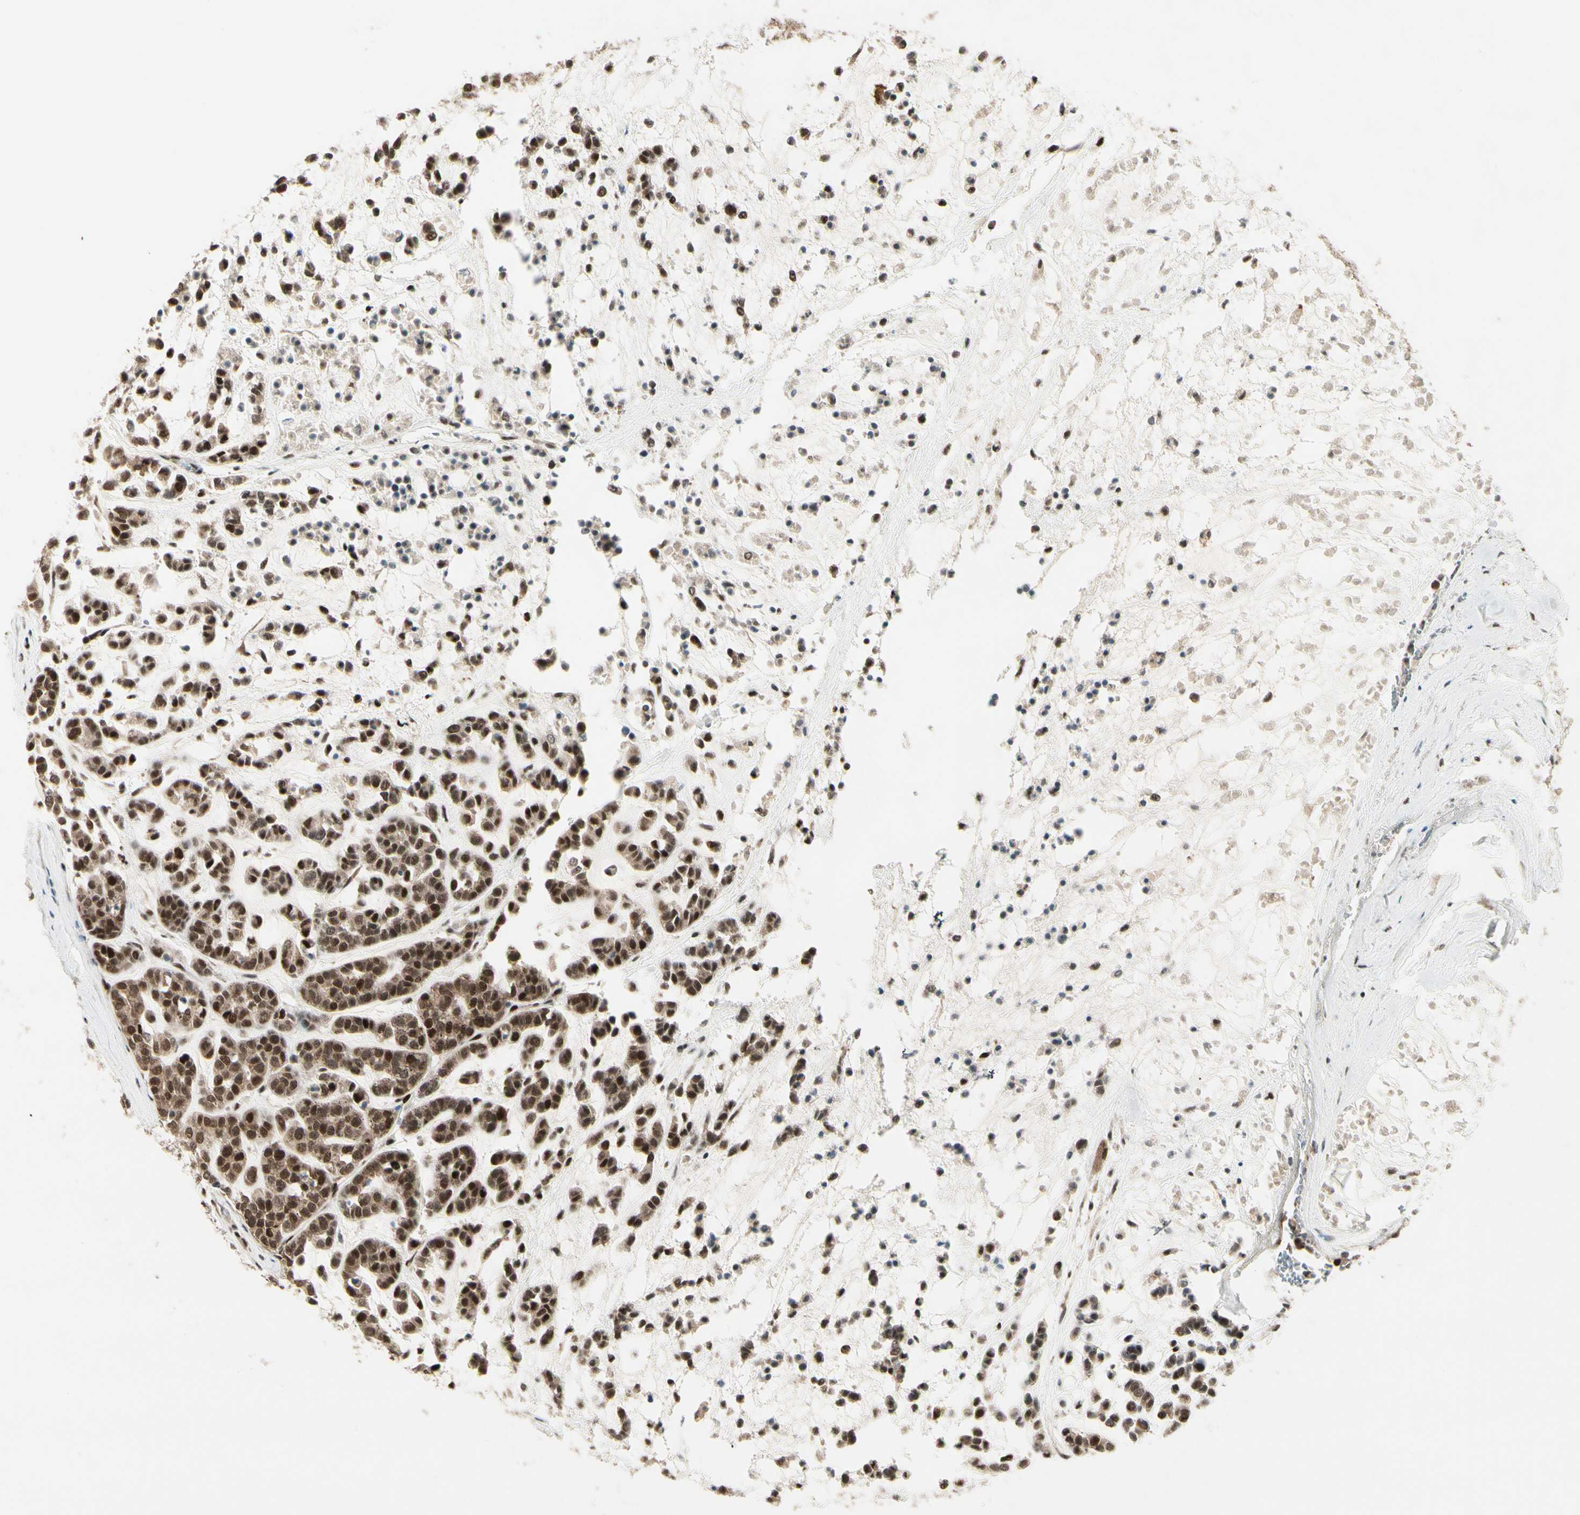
{"staining": {"intensity": "strong", "quantity": ">75%", "location": "cytoplasmic/membranous,nuclear"}, "tissue": "head and neck cancer", "cell_type": "Tumor cells", "image_type": "cancer", "snomed": [{"axis": "morphology", "description": "Adenocarcinoma, NOS"}, {"axis": "morphology", "description": "Adenoma, NOS"}, {"axis": "topography", "description": "Head-Neck"}], "caption": "Tumor cells reveal high levels of strong cytoplasmic/membranous and nuclear staining in approximately >75% of cells in human head and neck adenocarcinoma.", "gene": "CDK11A", "patient": {"sex": "female", "age": 55}}